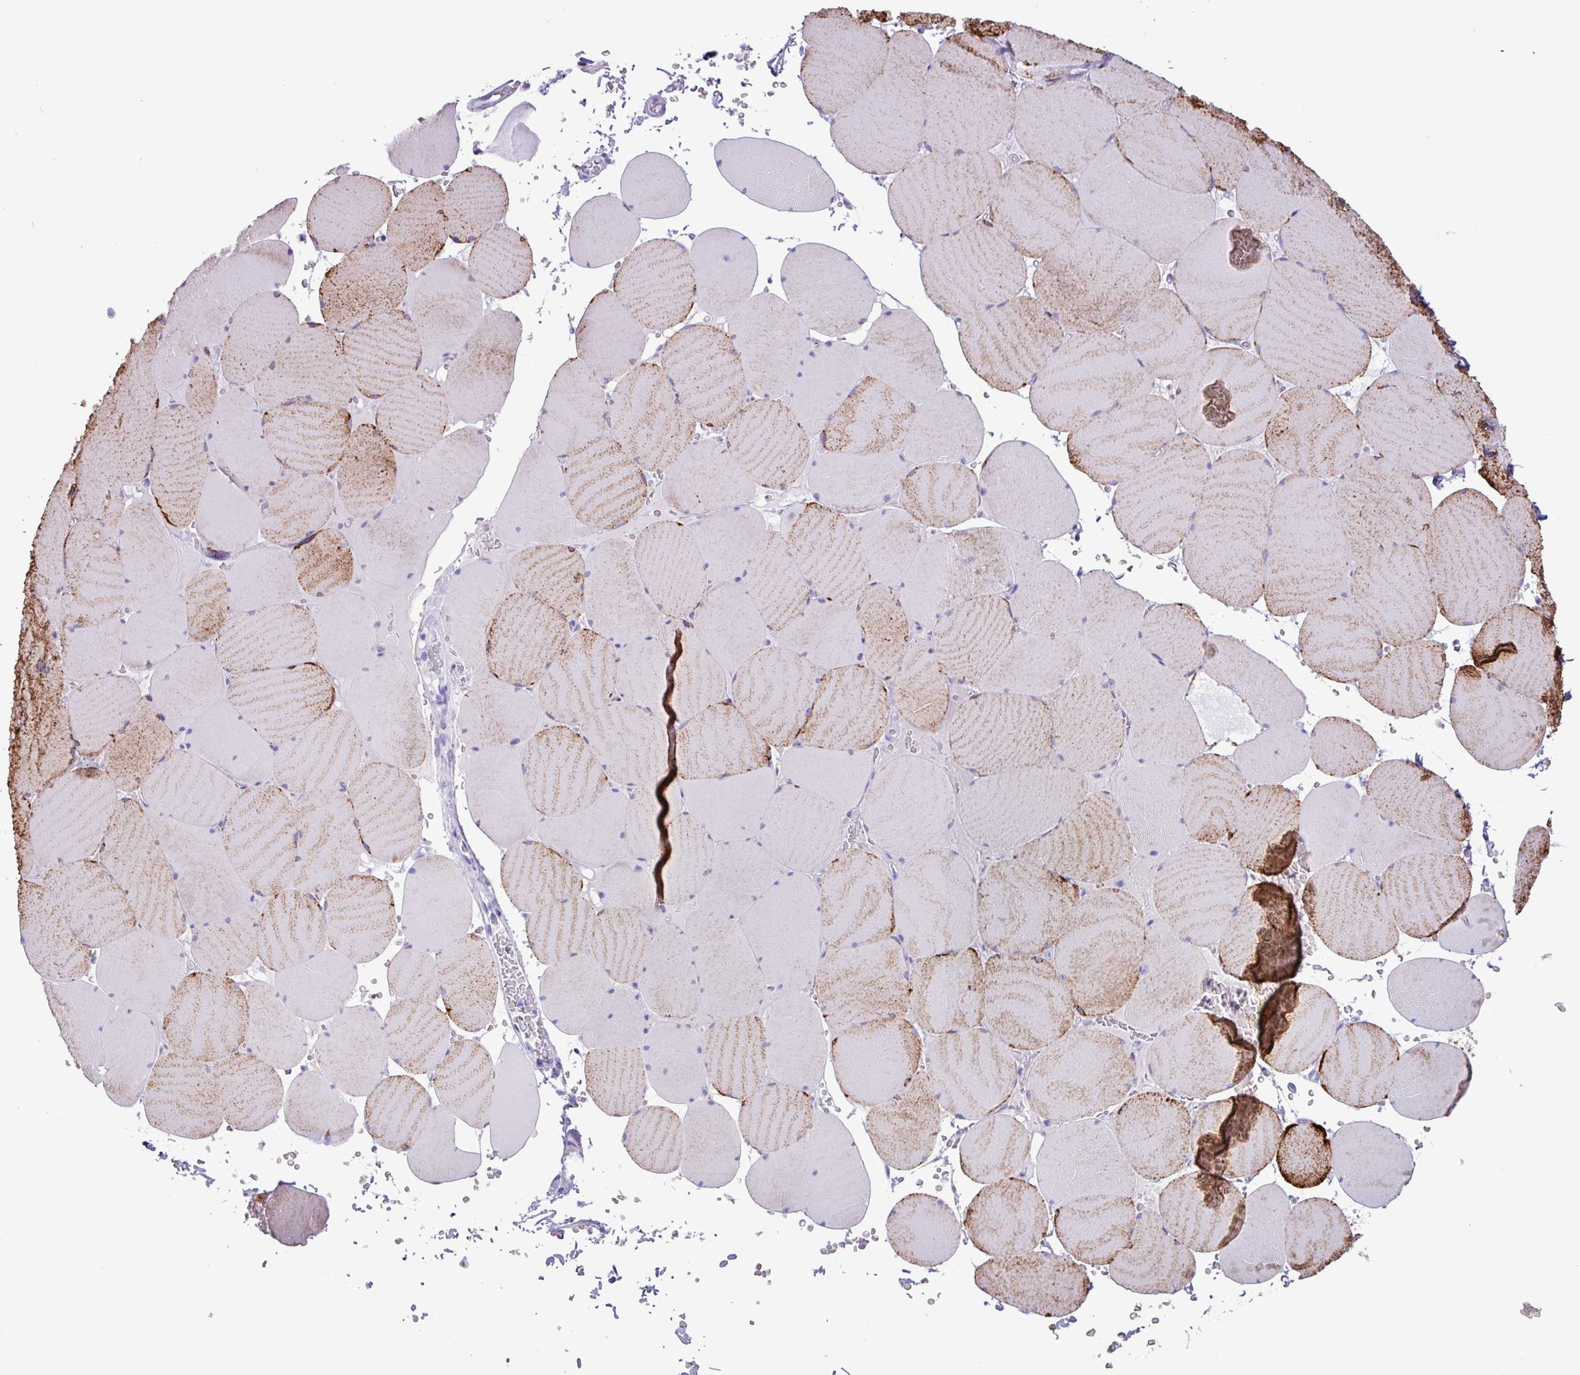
{"staining": {"intensity": "strong", "quantity": "<25%", "location": "cytoplasmic/membranous"}, "tissue": "skeletal muscle", "cell_type": "Myocytes", "image_type": "normal", "snomed": [{"axis": "morphology", "description": "Normal tissue, NOS"}, {"axis": "topography", "description": "Skeletal muscle"}, {"axis": "topography", "description": "Head-Neck"}], "caption": "A photomicrograph showing strong cytoplasmic/membranous staining in about <25% of myocytes in benign skeletal muscle, as visualized by brown immunohistochemical staining.", "gene": "CKMT2", "patient": {"sex": "male", "age": 66}}